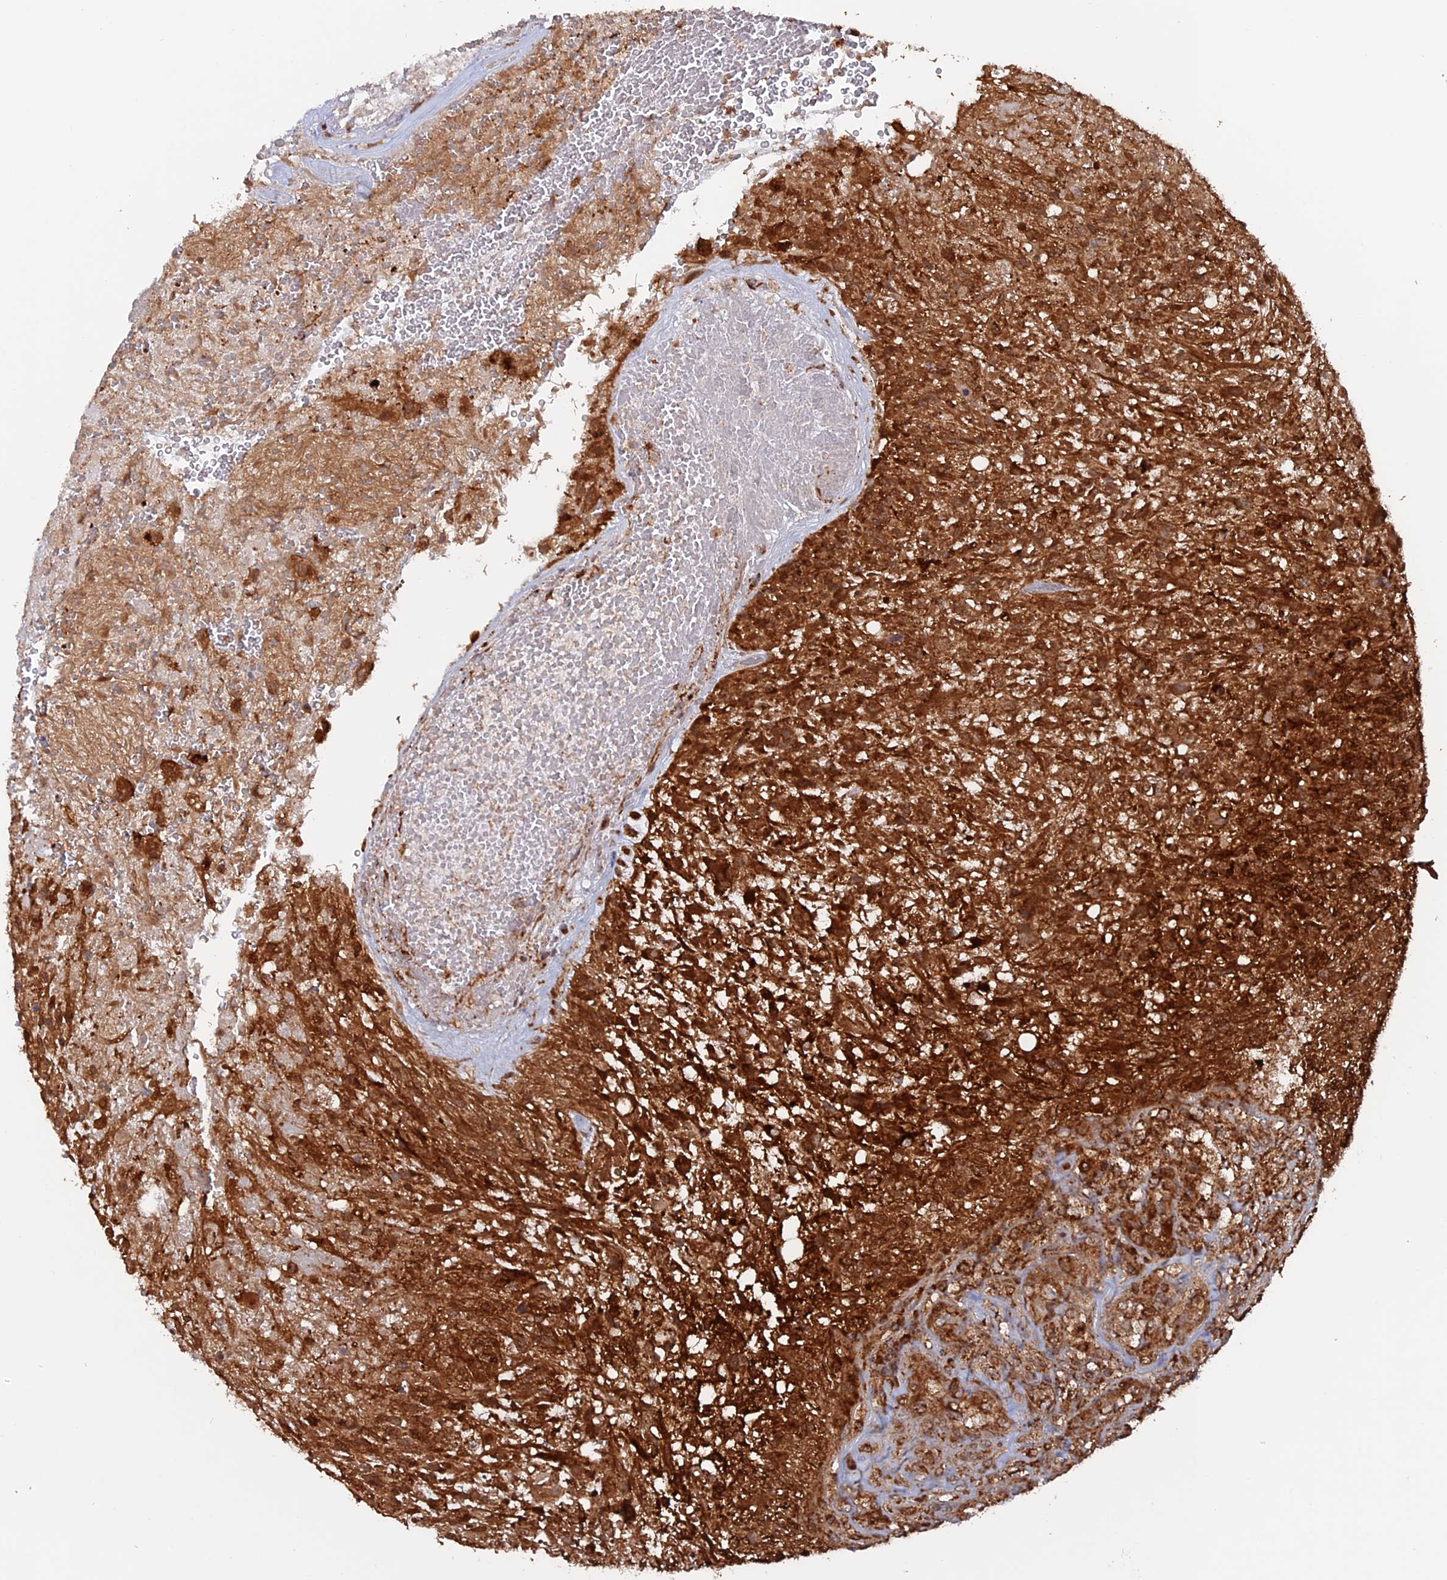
{"staining": {"intensity": "strong", "quantity": ">75%", "location": "cytoplasmic/membranous"}, "tissue": "glioma", "cell_type": "Tumor cells", "image_type": "cancer", "snomed": [{"axis": "morphology", "description": "Glioma, malignant, High grade"}, {"axis": "topography", "description": "Brain"}], "caption": "Glioma stained with IHC displays strong cytoplasmic/membranous staining in about >75% of tumor cells.", "gene": "DTYMK", "patient": {"sex": "male", "age": 56}}